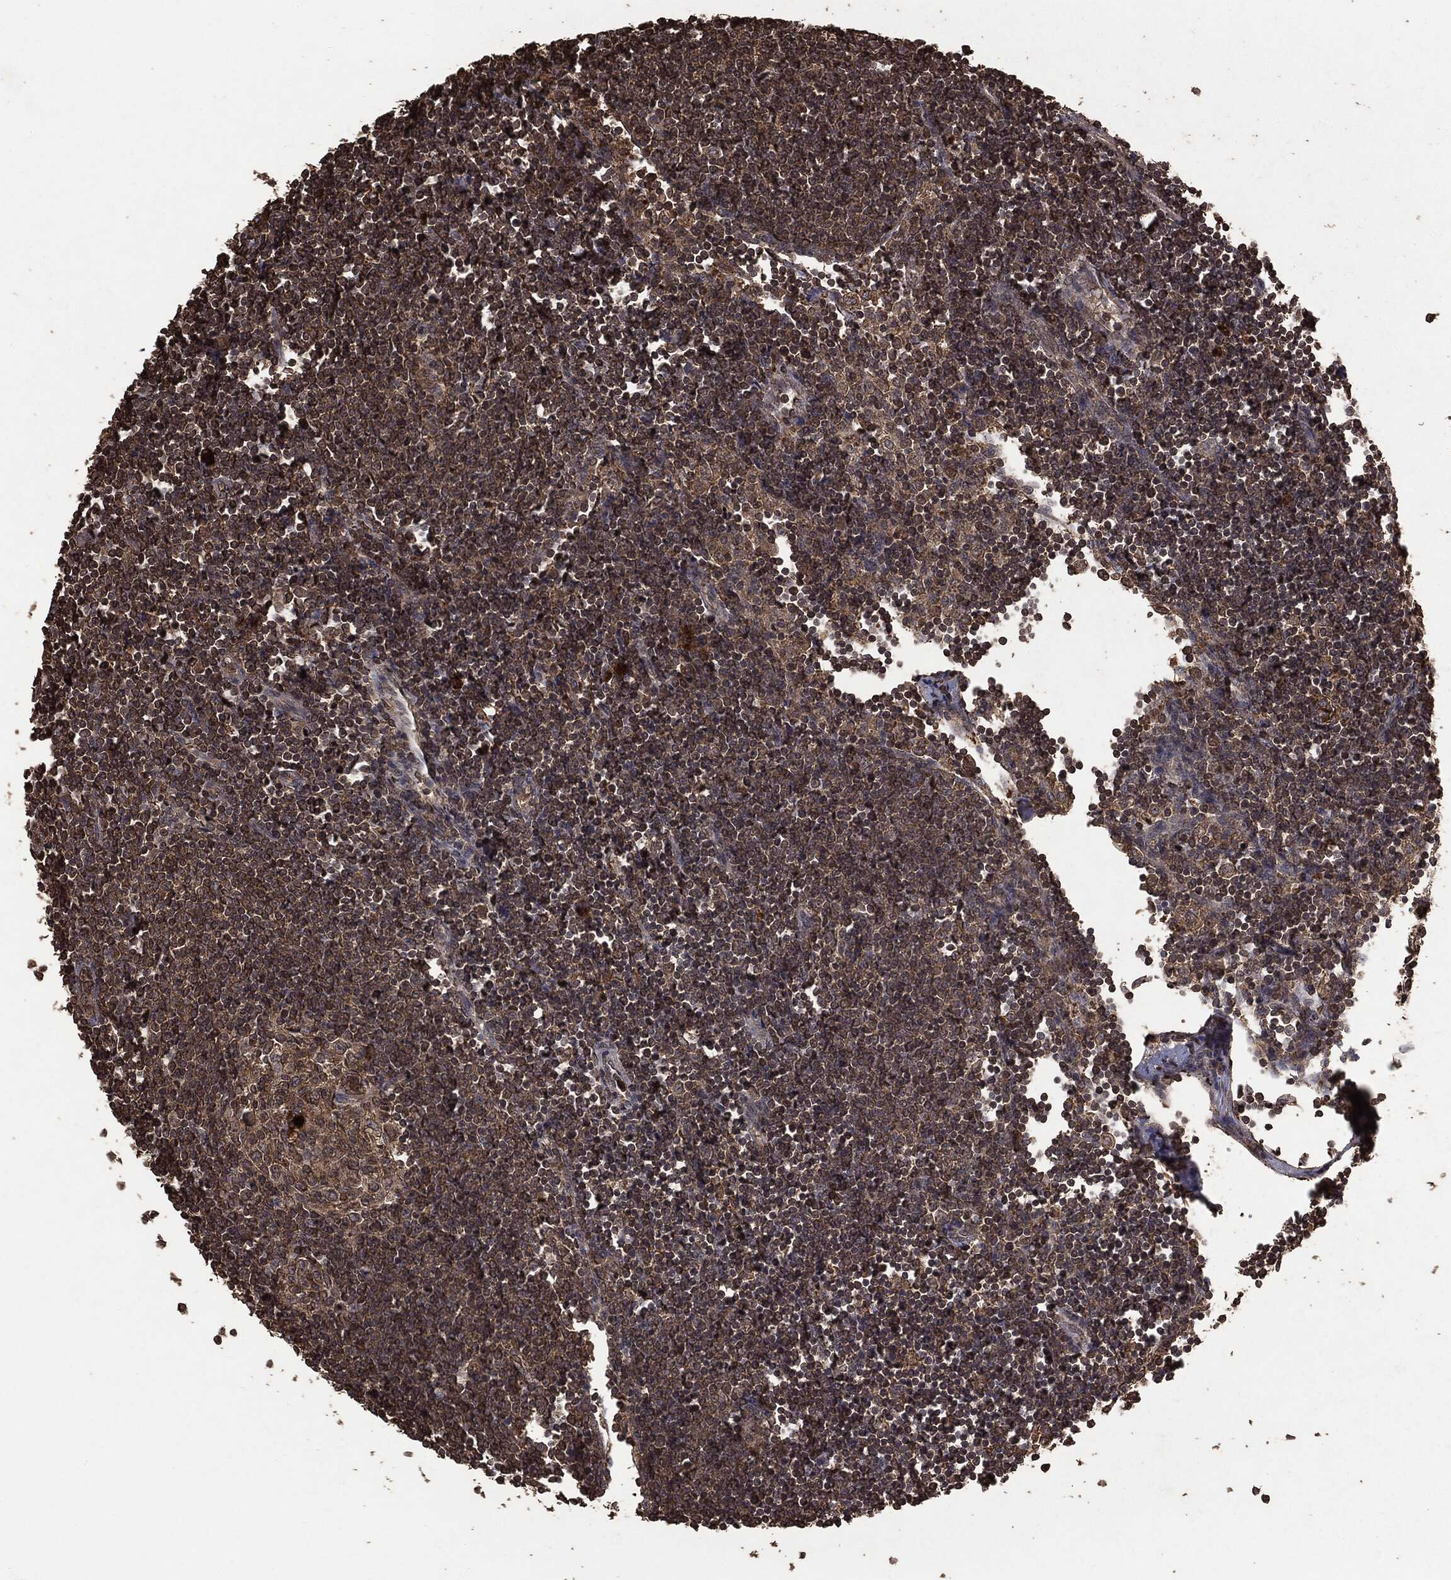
{"staining": {"intensity": "negative", "quantity": "none", "location": "none"}, "tissue": "lymph node", "cell_type": "Germinal center cells", "image_type": "normal", "snomed": [{"axis": "morphology", "description": "Normal tissue, NOS"}, {"axis": "morphology", "description": "Adenocarcinoma, NOS"}, {"axis": "topography", "description": "Lymph node"}, {"axis": "topography", "description": "Pancreas"}], "caption": "Immunohistochemical staining of unremarkable lymph node shows no significant positivity in germinal center cells. Nuclei are stained in blue.", "gene": "NME1", "patient": {"sex": "female", "age": 58}}